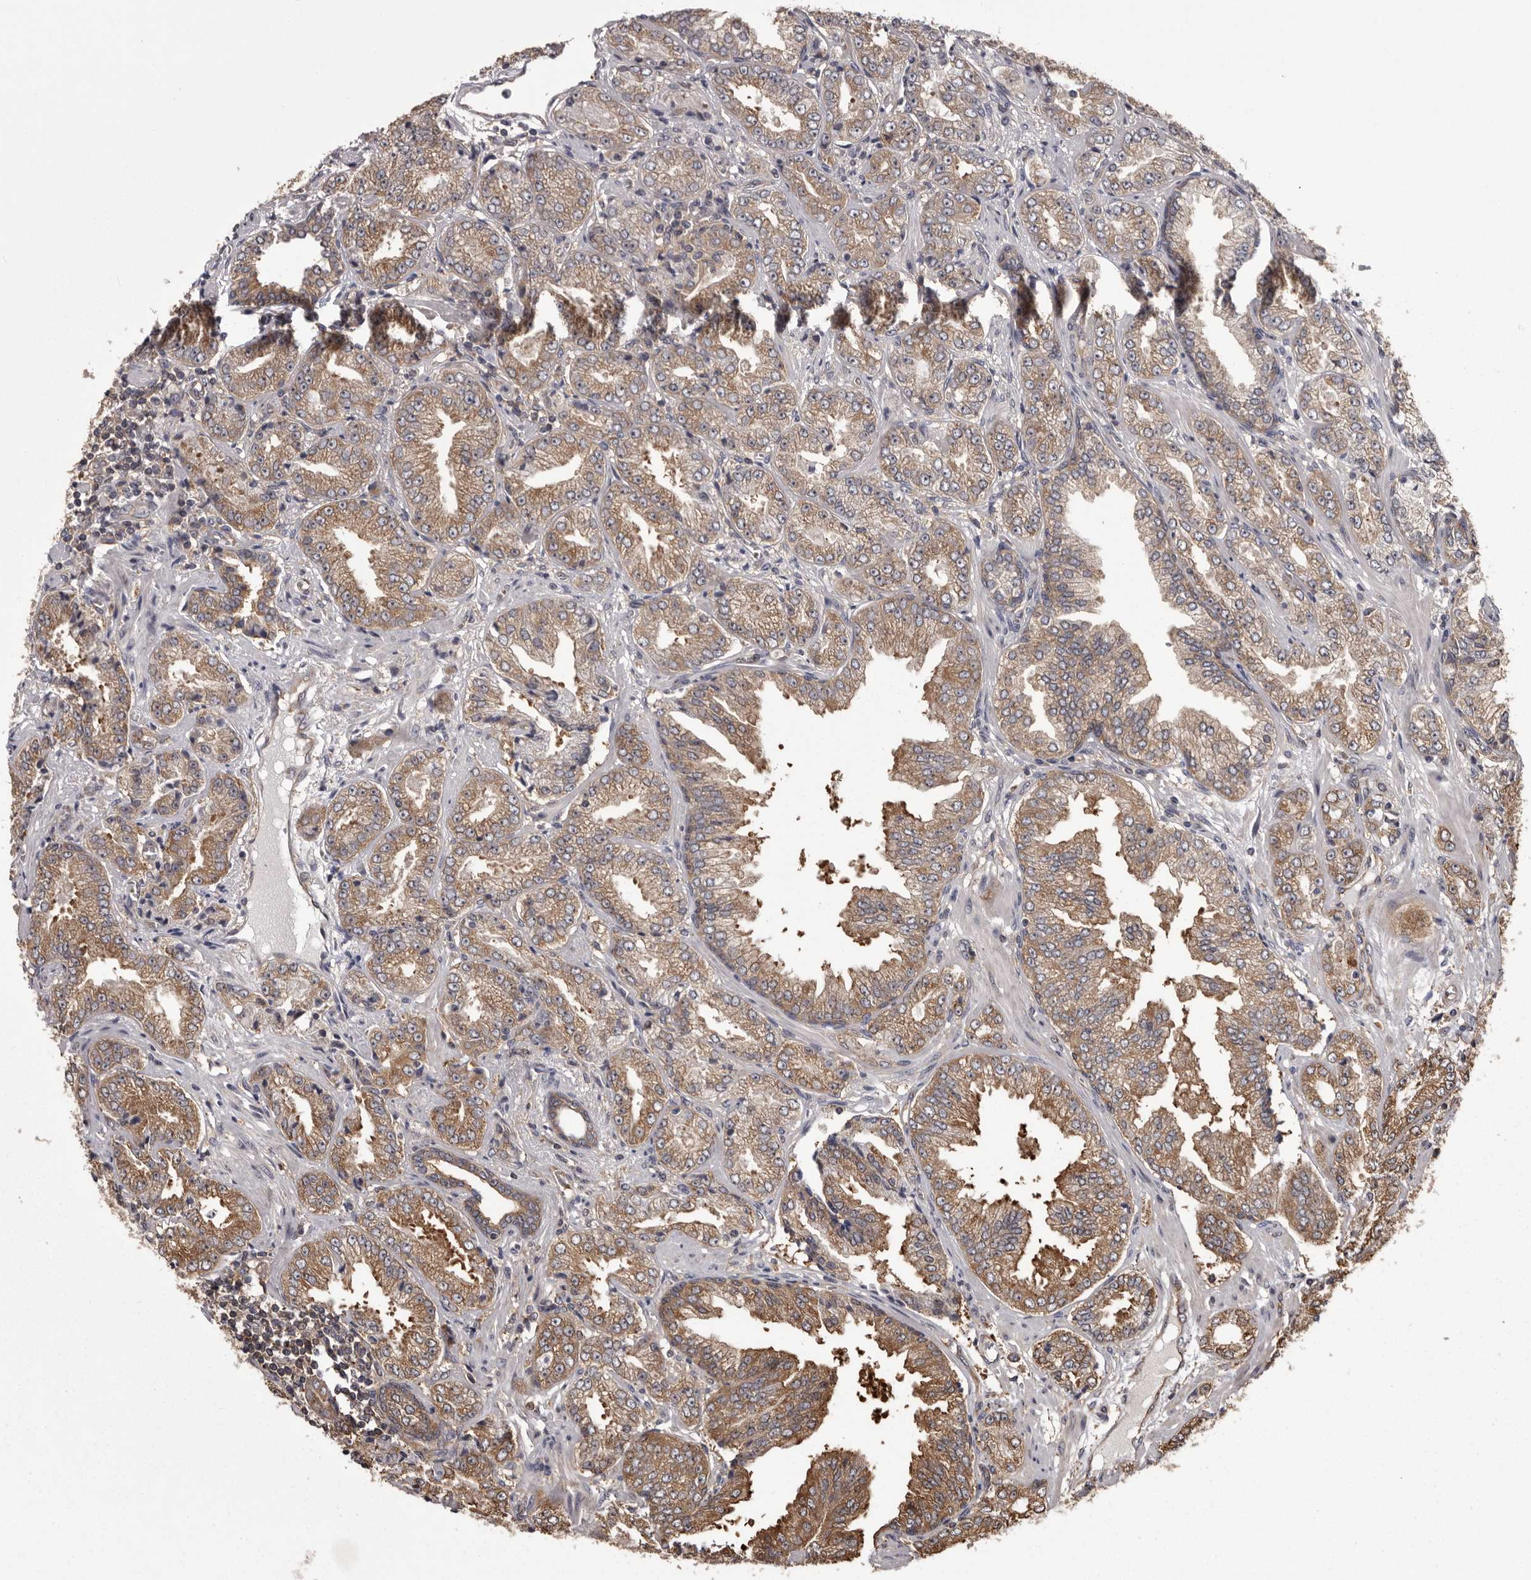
{"staining": {"intensity": "moderate", "quantity": ">75%", "location": "cytoplasmic/membranous"}, "tissue": "prostate cancer", "cell_type": "Tumor cells", "image_type": "cancer", "snomed": [{"axis": "morphology", "description": "Adenocarcinoma, High grade"}, {"axis": "topography", "description": "Prostate"}], "caption": "Protein staining of prostate high-grade adenocarcinoma tissue shows moderate cytoplasmic/membranous positivity in about >75% of tumor cells.", "gene": "DARS1", "patient": {"sex": "male", "age": 71}}